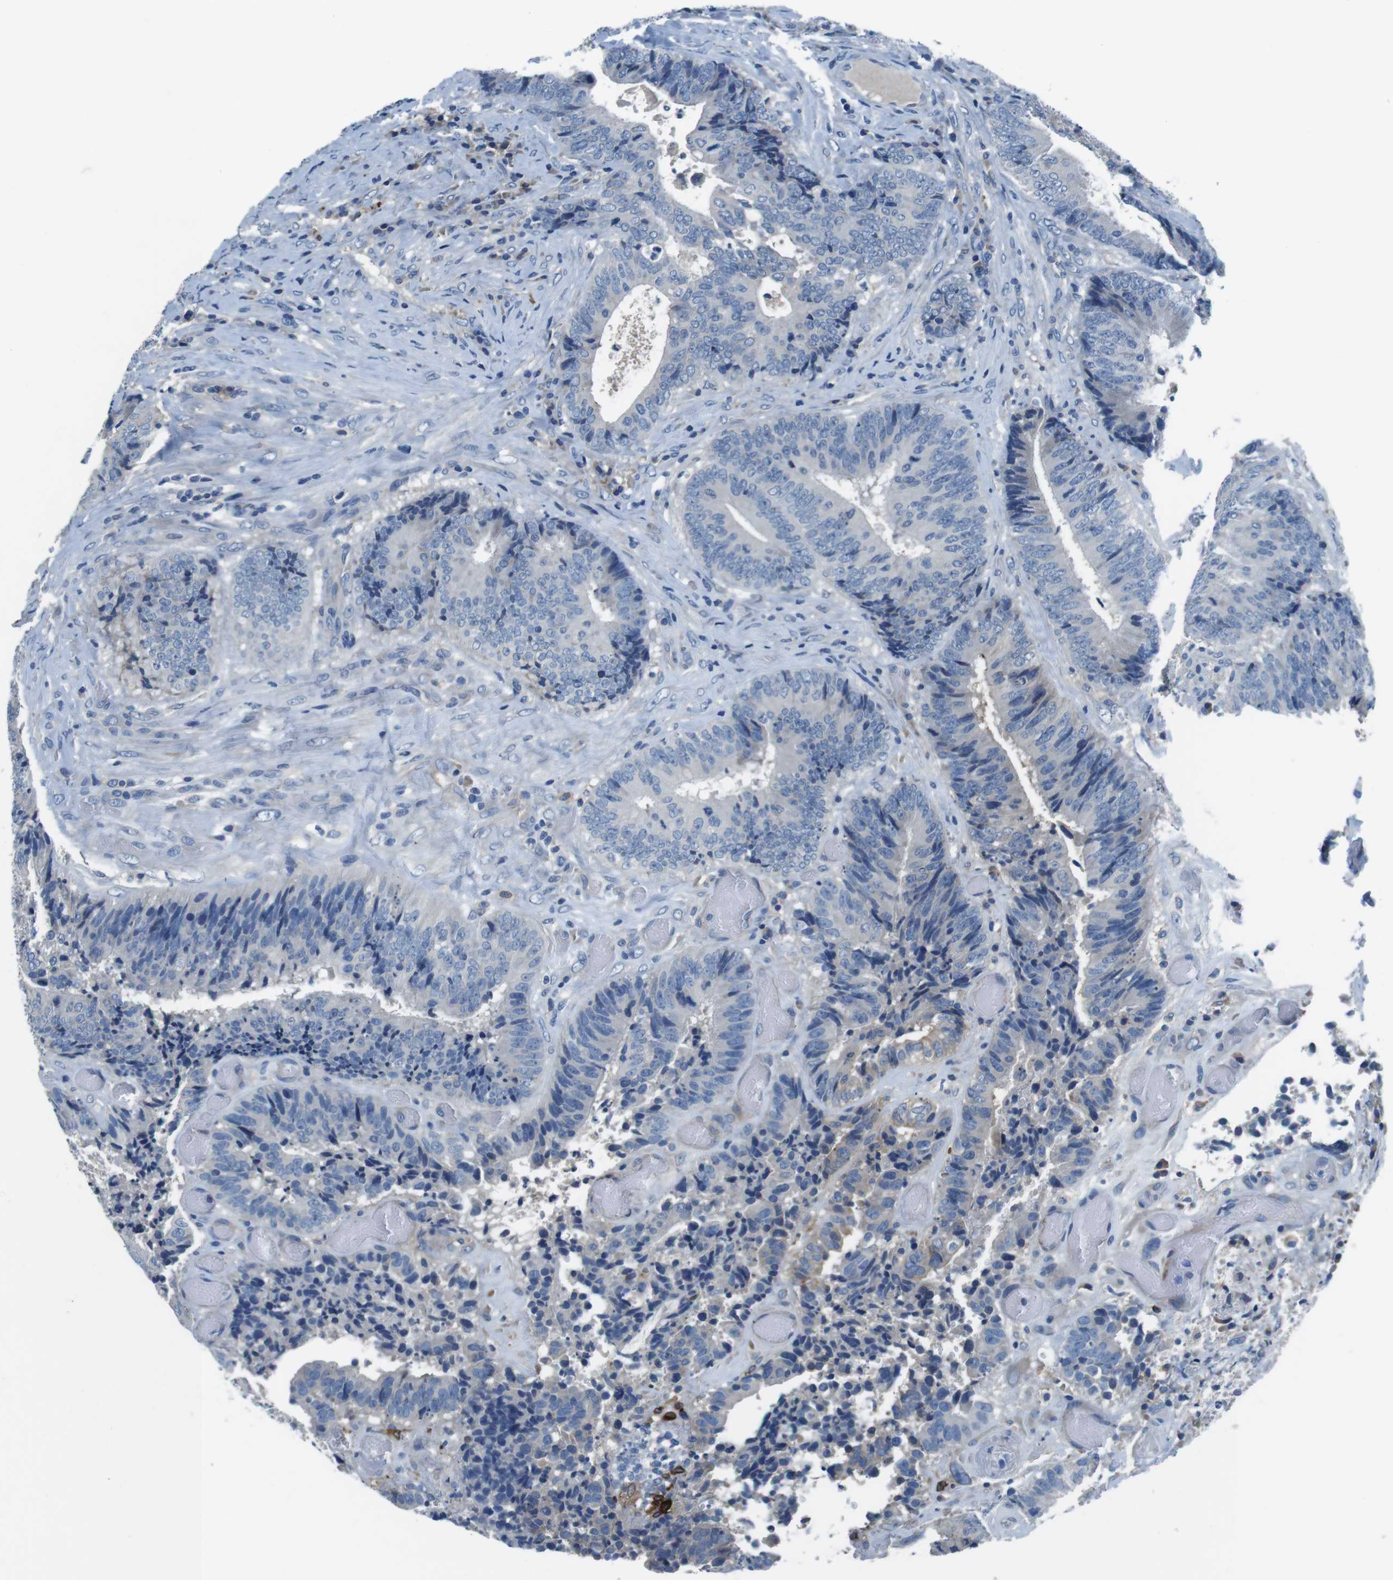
{"staining": {"intensity": "negative", "quantity": "none", "location": "none"}, "tissue": "colorectal cancer", "cell_type": "Tumor cells", "image_type": "cancer", "snomed": [{"axis": "morphology", "description": "Adenocarcinoma, NOS"}, {"axis": "topography", "description": "Rectum"}], "caption": "A micrograph of human colorectal adenocarcinoma is negative for staining in tumor cells.", "gene": "TULP3", "patient": {"sex": "male", "age": 72}}